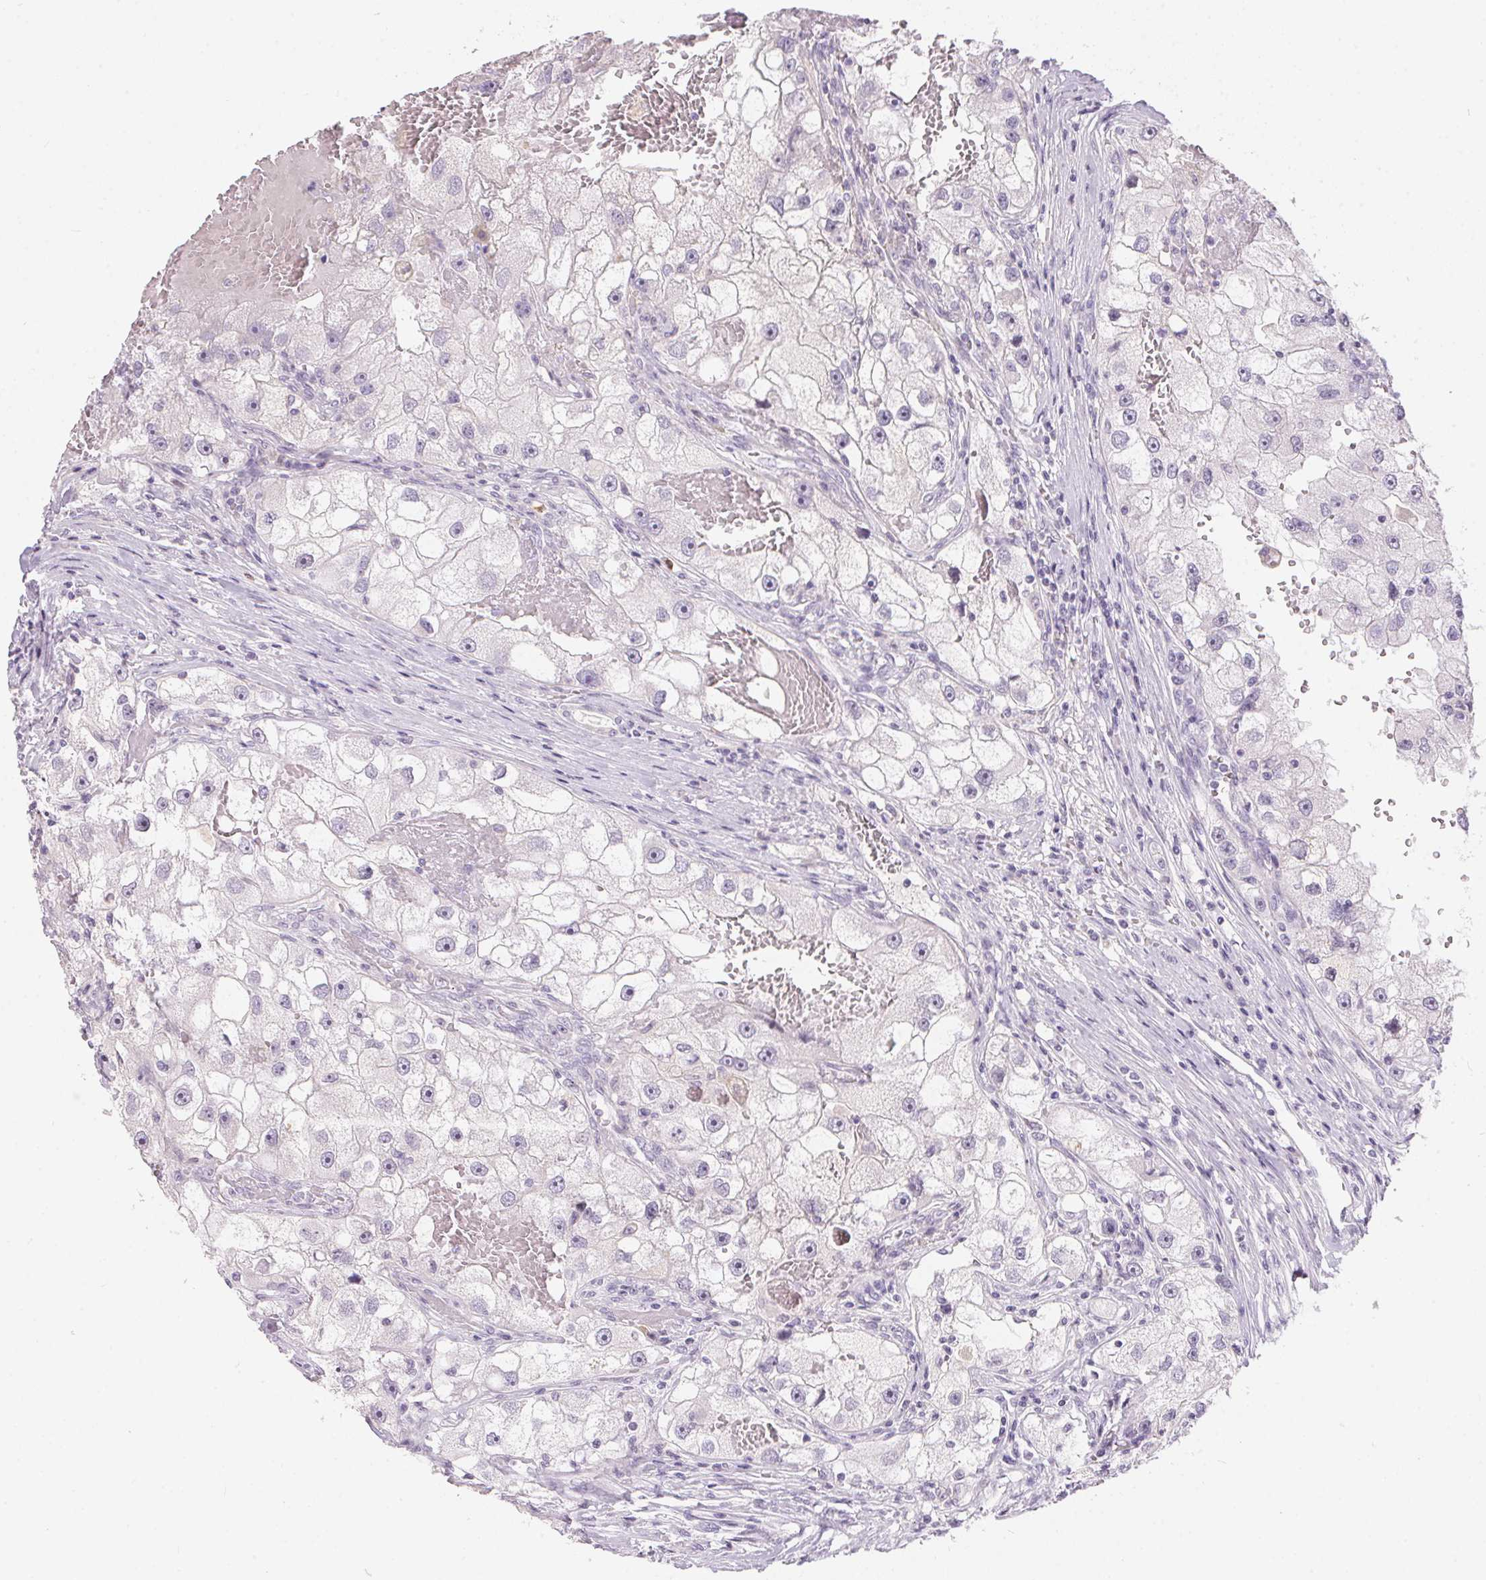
{"staining": {"intensity": "negative", "quantity": "none", "location": "none"}, "tissue": "renal cancer", "cell_type": "Tumor cells", "image_type": "cancer", "snomed": [{"axis": "morphology", "description": "Adenocarcinoma, NOS"}, {"axis": "topography", "description": "Kidney"}], "caption": "This micrograph is of renal cancer stained with immunohistochemistry to label a protein in brown with the nuclei are counter-stained blue. There is no staining in tumor cells. Brightfield microscopy of IHC stained with DAB (3,3'-diaminobenzidine) (brown) and hematoxylin (blue), captured at high magnification.", "gene": "SERPINB1", "patient": {"sex": "male", "age": 63}}